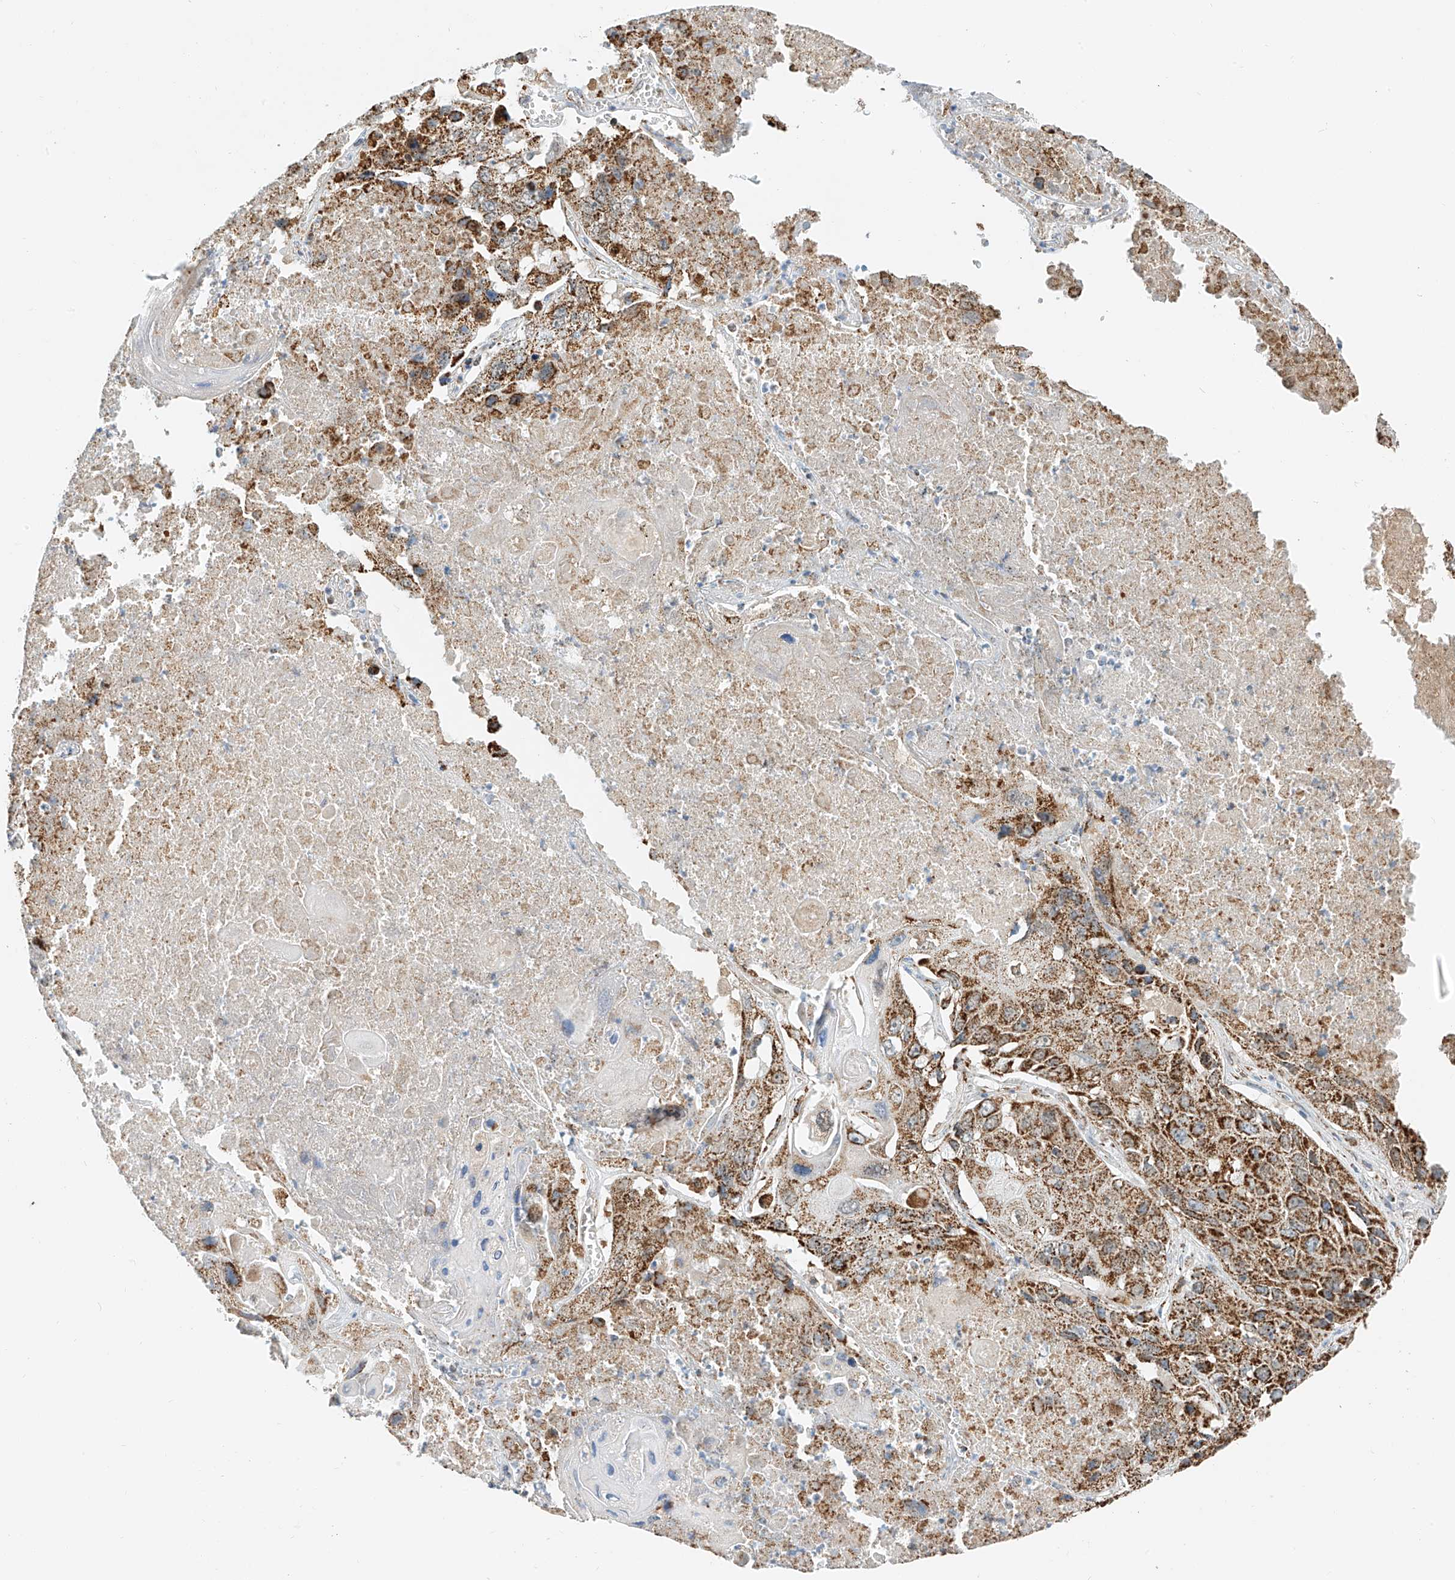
{"staining": {"intensity": "moderate", "quantity": ">75%", "location": "cytoplasmic/membranous"}, "tissue": "lung cancer", "cell_type": "Tumor cells", "image_type": "cancer", "snomed": [{"axis": "morphology", "description": "Squamous cell carcinoma, NOS"}, {"axis": "topography", "description": "Lung"}], "caption": "Lung cancer tissue exhibits moderate cytoplasmic/membranous staining in about >75% of tumor cells, visualized by immunohistochemistry.", "gene": "PPA2", "patient": {"sex": "male", "age": 61}}